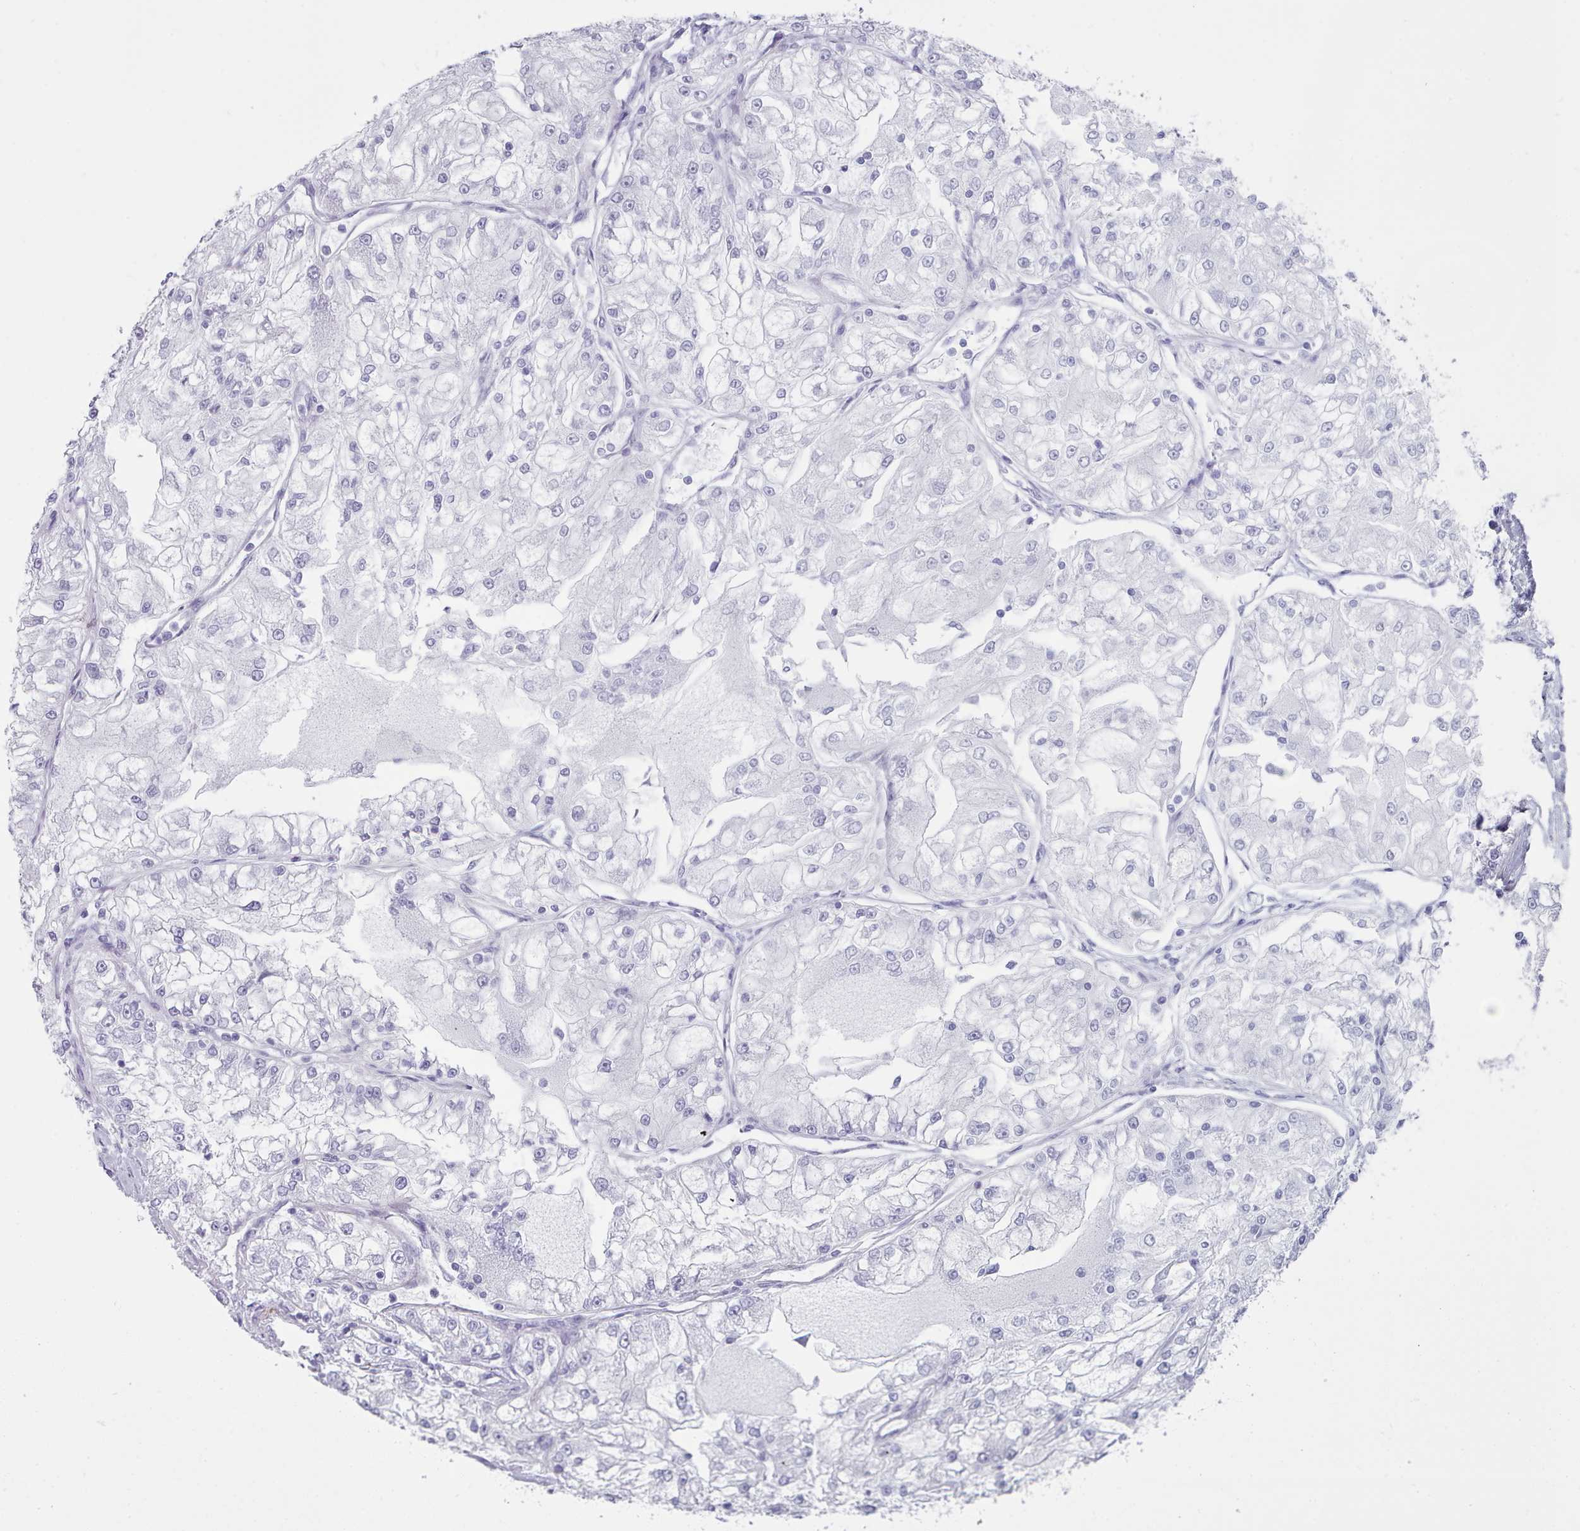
{"staining": {"intensity": "negative", "quantity": "none", "location": "none"}, "tissue": "renal cancer", "cell_type": "Tumor cells", "image_type": "cancer", "snomed": [{"axis": "morphology", "description": "Adenocarcinoma, NOS"}, {"axis": "topography", "description": "Kidney"}], "caption": "Adenocarcinoma (renal) stained for a protein using immunohistochemistry (IHC) displays no expression tumor cells.", "gene": "FPGS", "patient": {"sex": "female", "age": 72}}